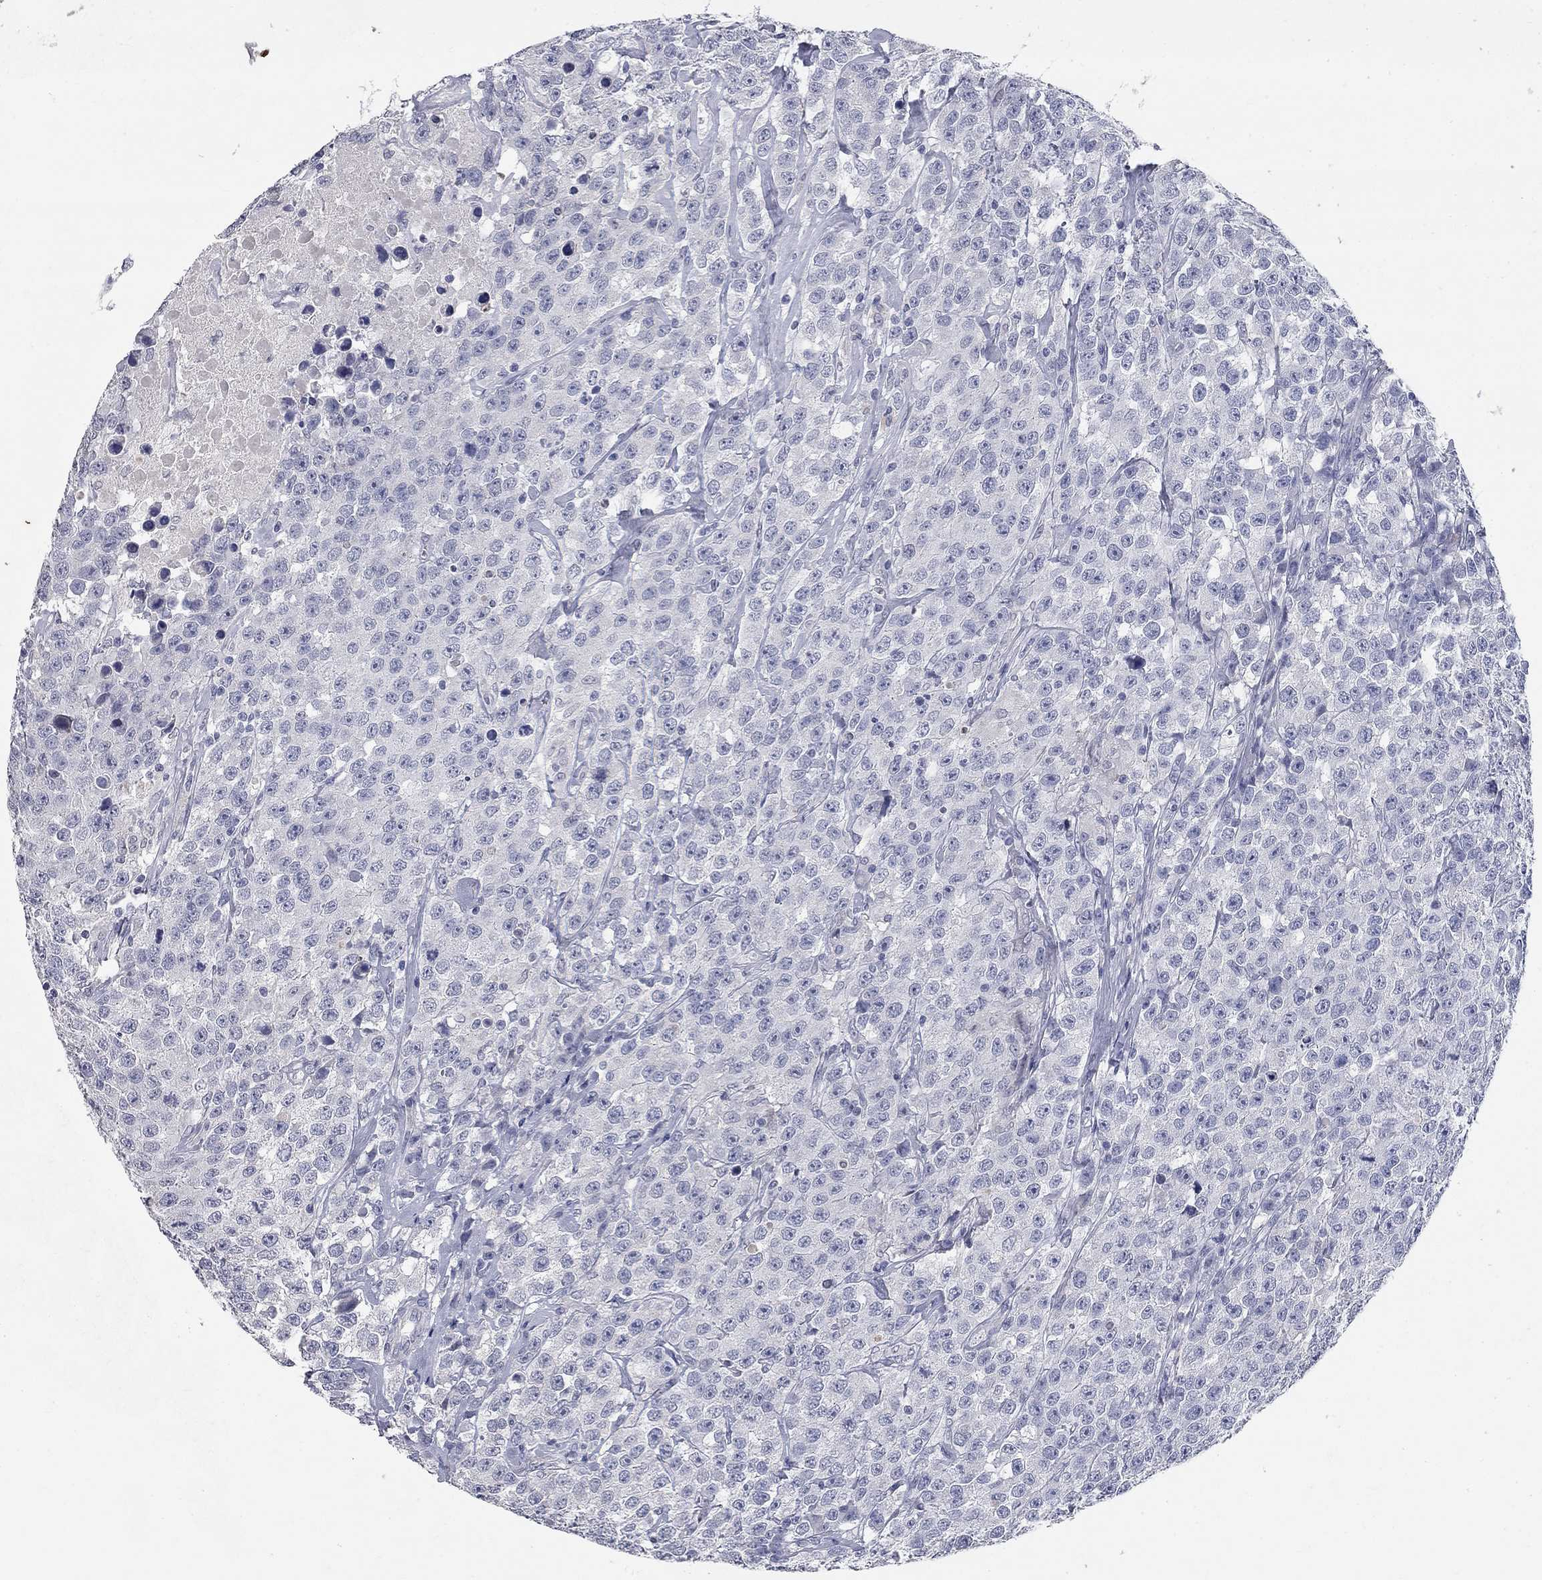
{"staining": {"intensity": "negative", "quantity": "none", "location": "none"}, "tissue": "testis cancer", "cell_type": "Tumor cells", "image_type": "cancer", "snomed": [{"axis": "morphology", "description": "Seminoma, NOS"}, {"axis": "topography", "description": "Testis"}], "caption": "Tumor cells are negative for protein expression in human testis cancer (seminoma).", "gene": "SYT12", "patient": {"sex": "male", "age": 59}}